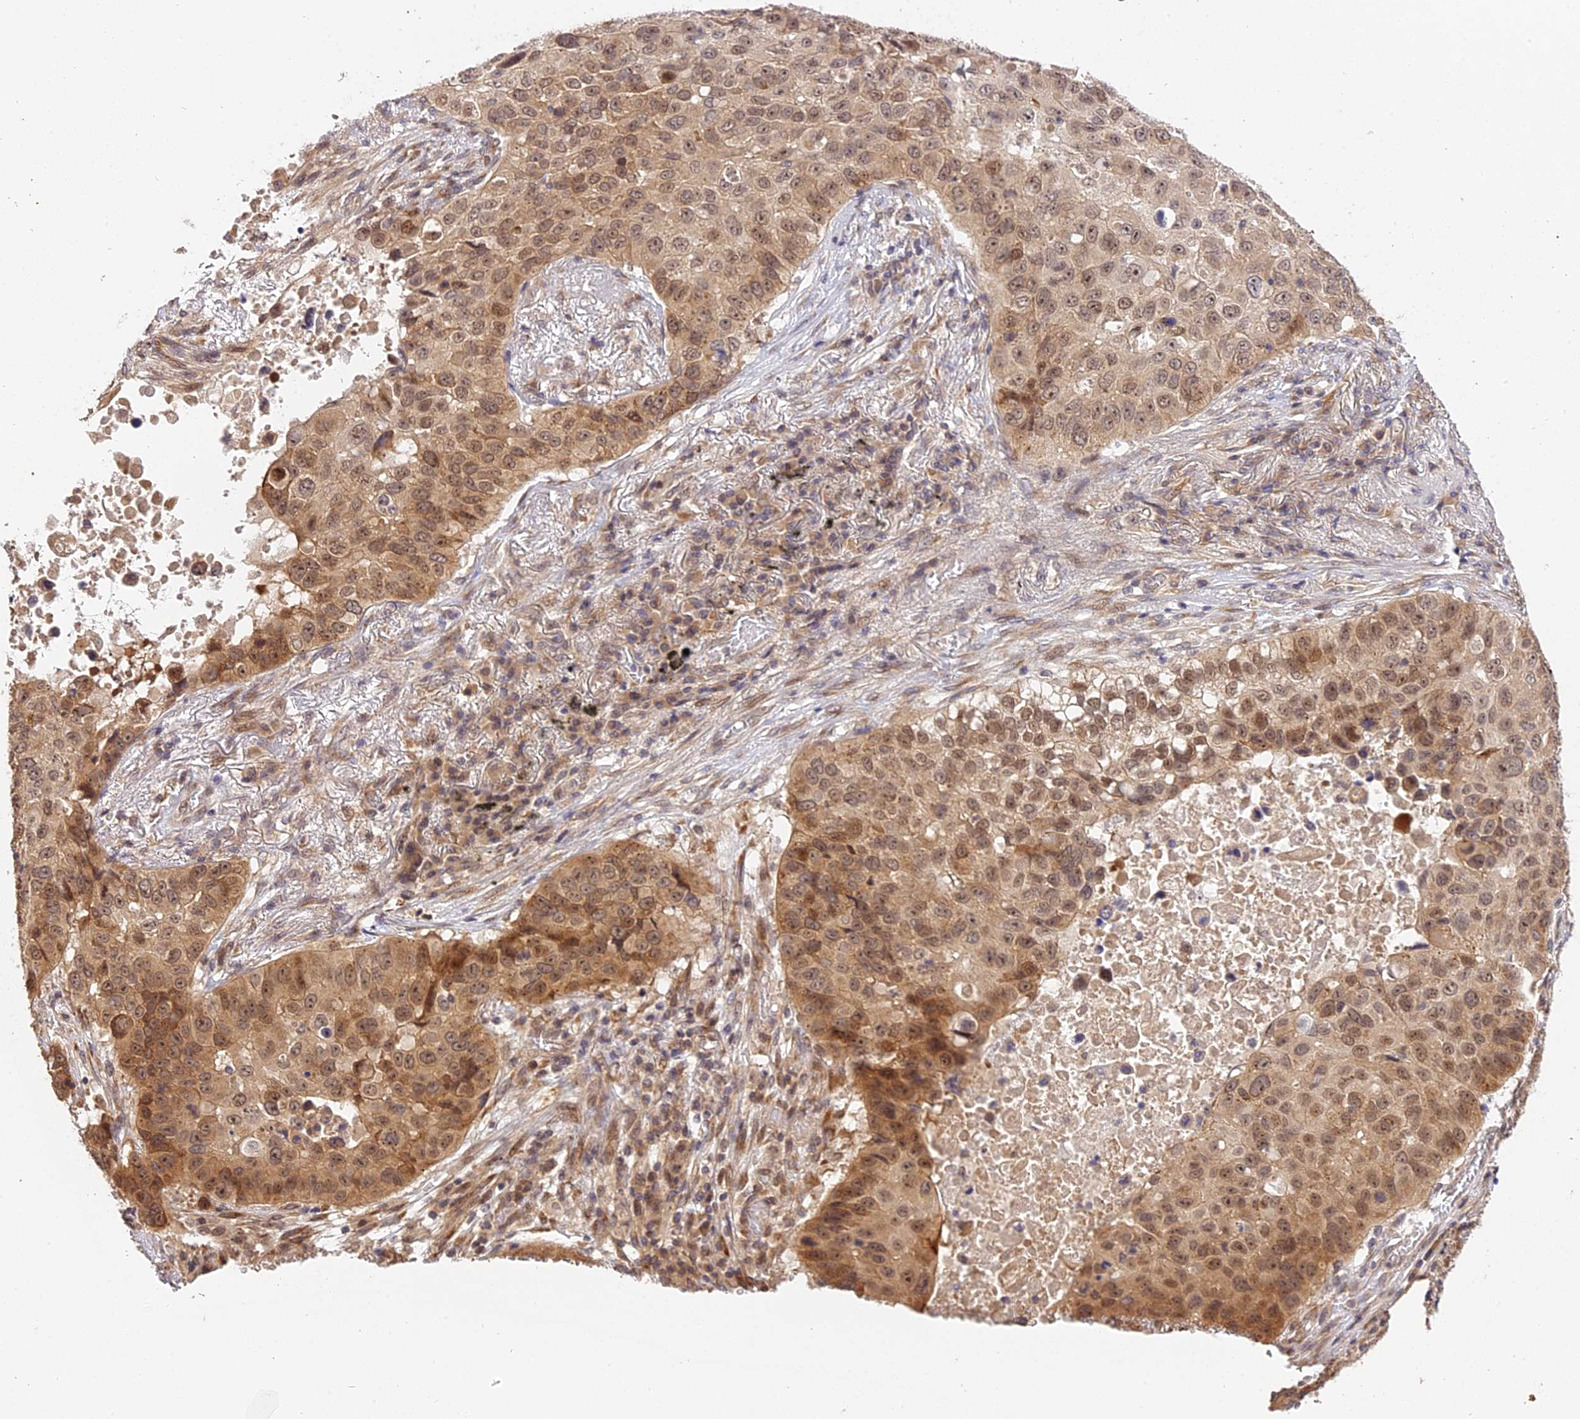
{"staining": {"intensity": "moderate", "quantity": ">75%", "location": "cytoplasmic/membranous,nuclear"}, "tissue": "lung cancer", "cell_type": "Tumor cells", "image_type": "cancer", "snomed": [{"axis": "morphology", "description": "Squamous cell carcinoma, NOS"}, {"axis": "topography", "description": "Lung"}], "caption": "A brown stain shows moderate cytoplasmic/membranous and nuclear staining of a protein in squamous cell carcinoma (lung) tumor cells.", "gene": "IMPACT", "patient": {"sex": "male", "age": 57}}